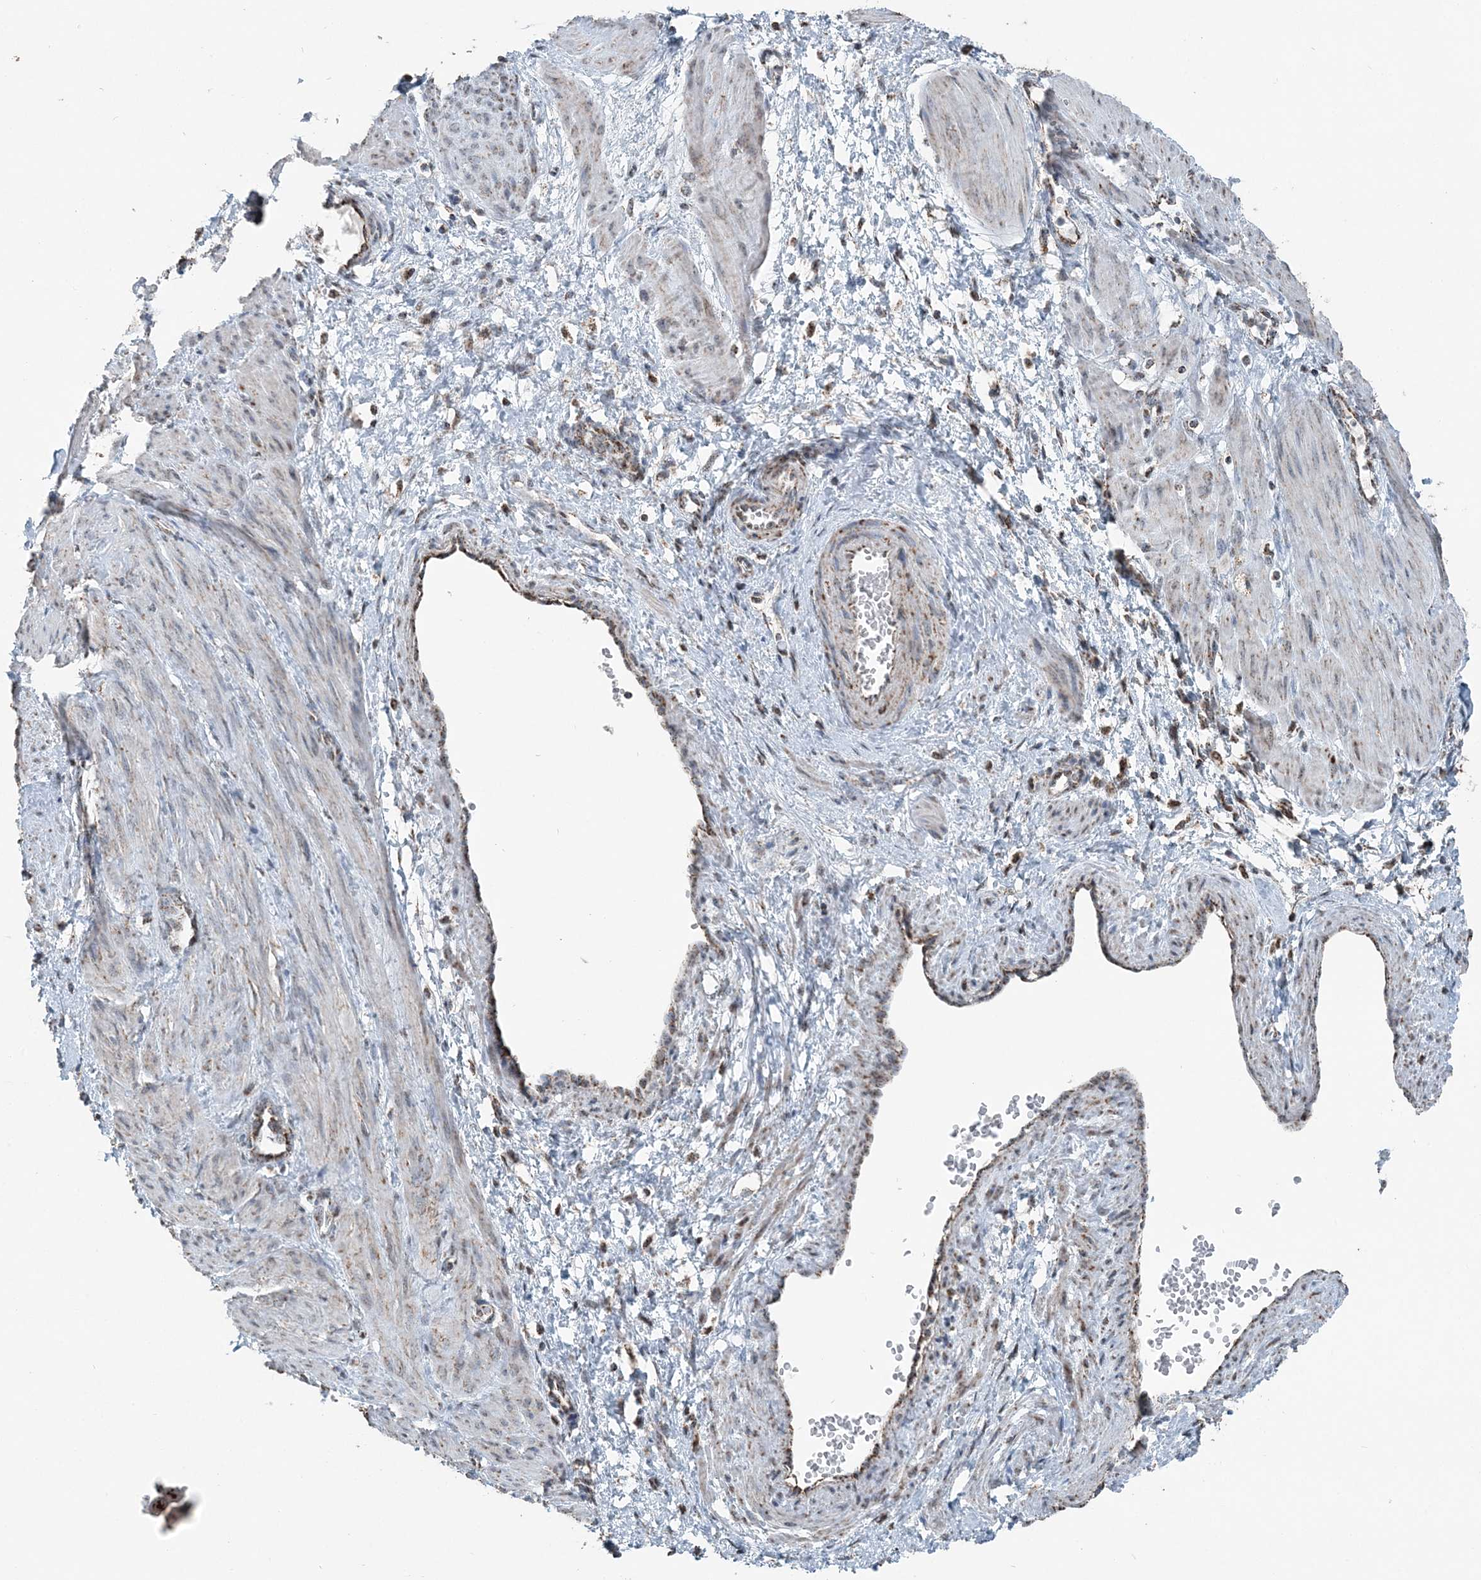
{"staining": {"intensity": "weak", "quantity": ">75%", "location": "cytoplasmic/membranous"}, "tissue": "smooth muscle", "cell_type": "Smooth muscle cells", "image_type": "normal", "snomed": [{"axis": "morphology", "description": "Normal tissue, NOS"}, {"axis": "topography", "description": "Endometrium"}], "caption": "Immunohistochemistry of normal human smooth muscle displays low levels of weak cytoplasmic/membranous expression in approximately >75% of smooth muscle cells.", "gene": "SUCLG1", "patient": {"sex": "female", "age": 33}}